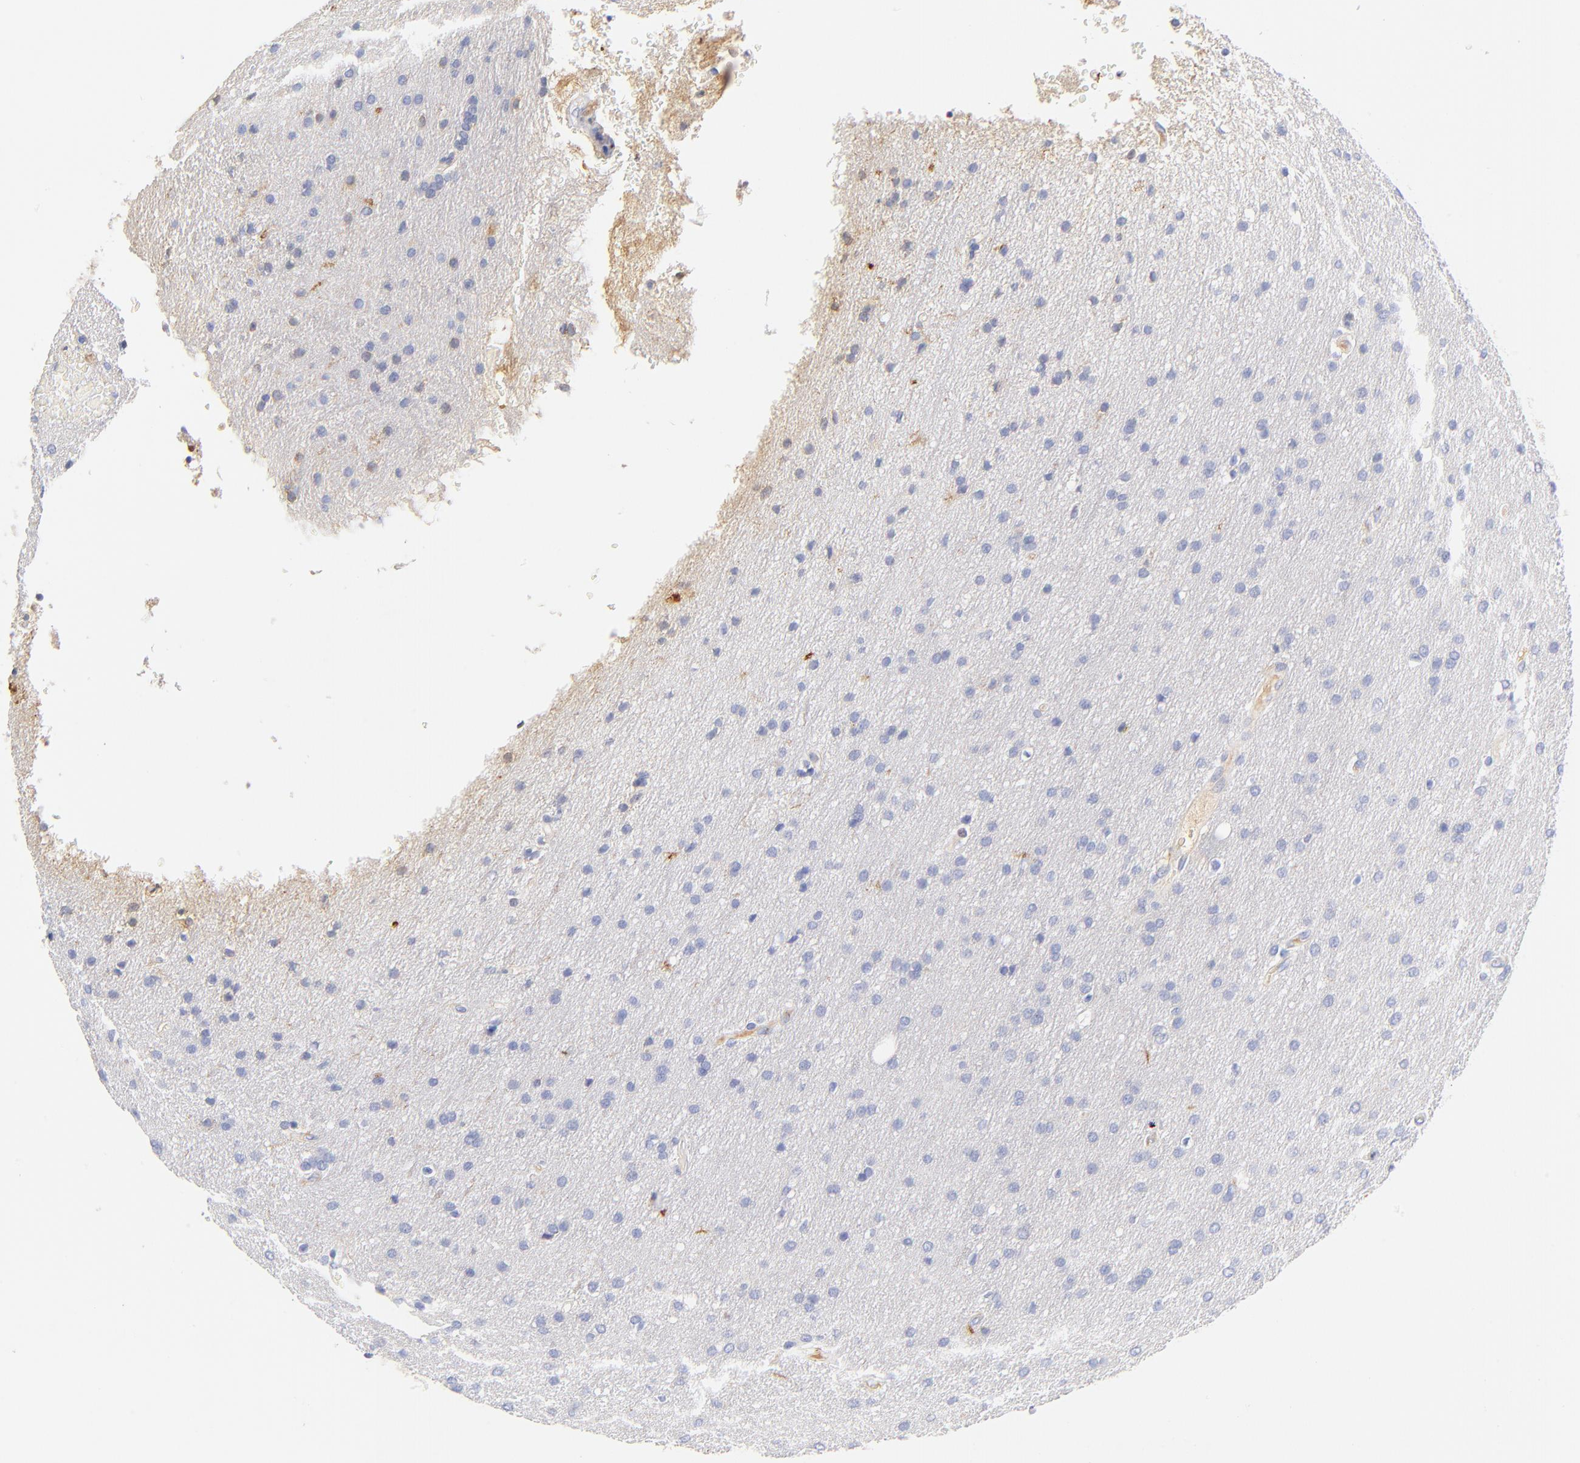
{"staining": {"intensity": "negative", "quantity": "none", "location": "none"}, "tissue": "glioma", "cell_type": "Tumor cells", "image_type": "cancer", "snomed": [{"axis": "morphology", "description": "Glioma, malignant, Low grade"}, {"axis": "topography", "description": "Brain"}], "caption": "Immunohistochemical staining of human malignant low-grade glioma shows no significant positivity in tumor cells.", "gene": "MDGA2", "patient": {"sex": "female", "age": 32}}